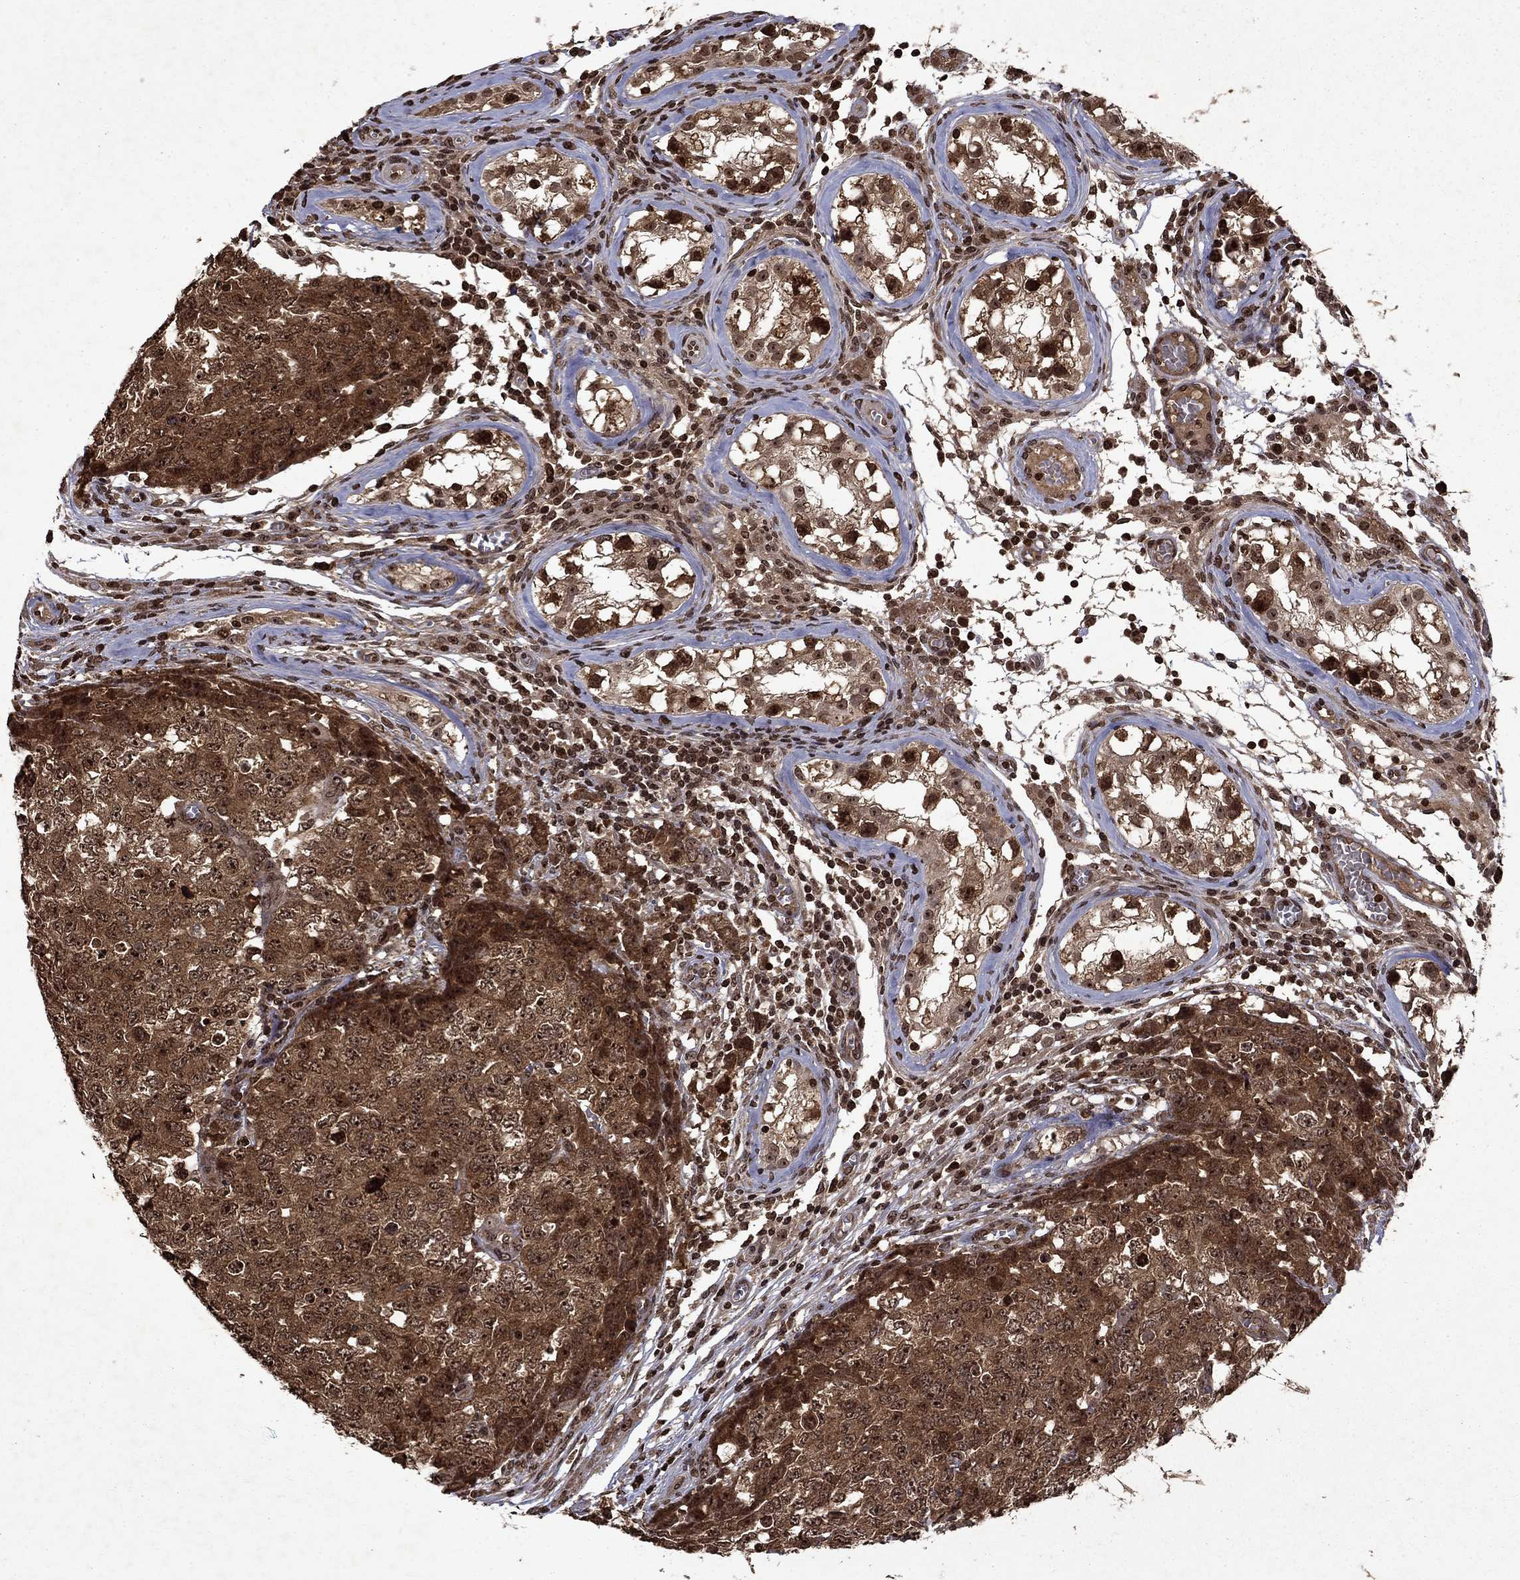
{"staining": {"intensity": "moderate", "quantity": ">75%", "location": "cytoplasmic/membranous,nuclear"}, "tissue": "testis cancer", "cell_type": "Tumor cells", "image_type": "cancer", "snomed": [{"axis": "morphology", "description": "Carcinoma, Embryonal, NOS"}, {"axis": "topography", "description": "Testis"}], "caption": "The histopathology image reveals staining of embryonal carcinoma (testis), revealing moderate cytoplasmic/membranous and nuclear protein positivity (brown color) within tumor cells.", "gene": "PIN4", "patient": {"sex": "male", "age": 23}}